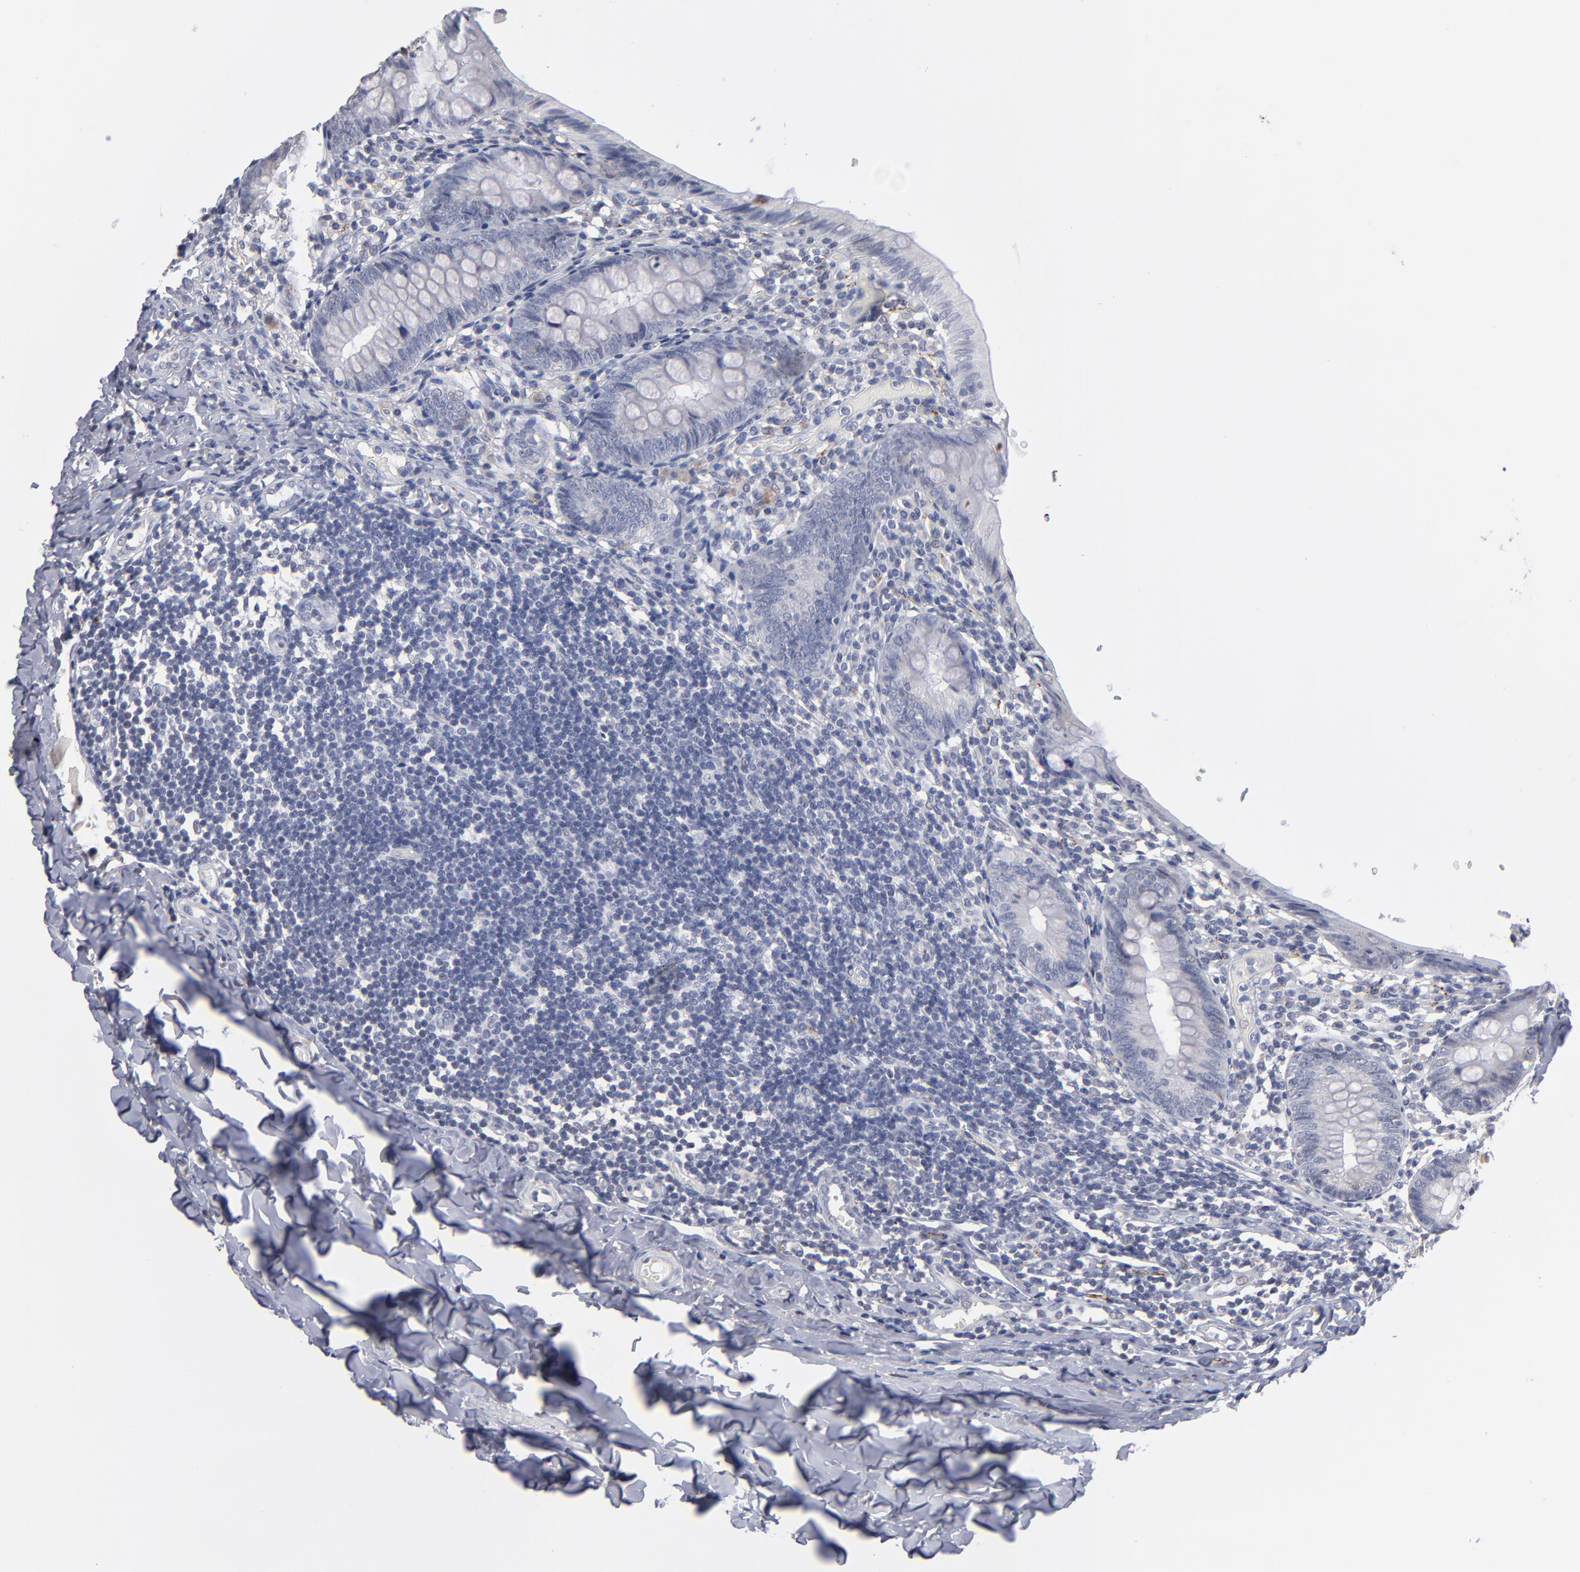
{"staining": {"intensity": "negative", "quantity": "none", "location": "none"}, "tissue": "appendix", "cell_type": "Glandular cells", "image_type": "normal", "snomed": [{"axis": "morphology", "description": "Normal tissue, NOS"}, {"axis": "topography", "description": "Appendix"}], "caption": "This is an IHC micrograph of unremarkable appendix. There is no positivity in glandular cells.", "gene": "RPH3A", "patient": {"sex": "female", "age": 17}}